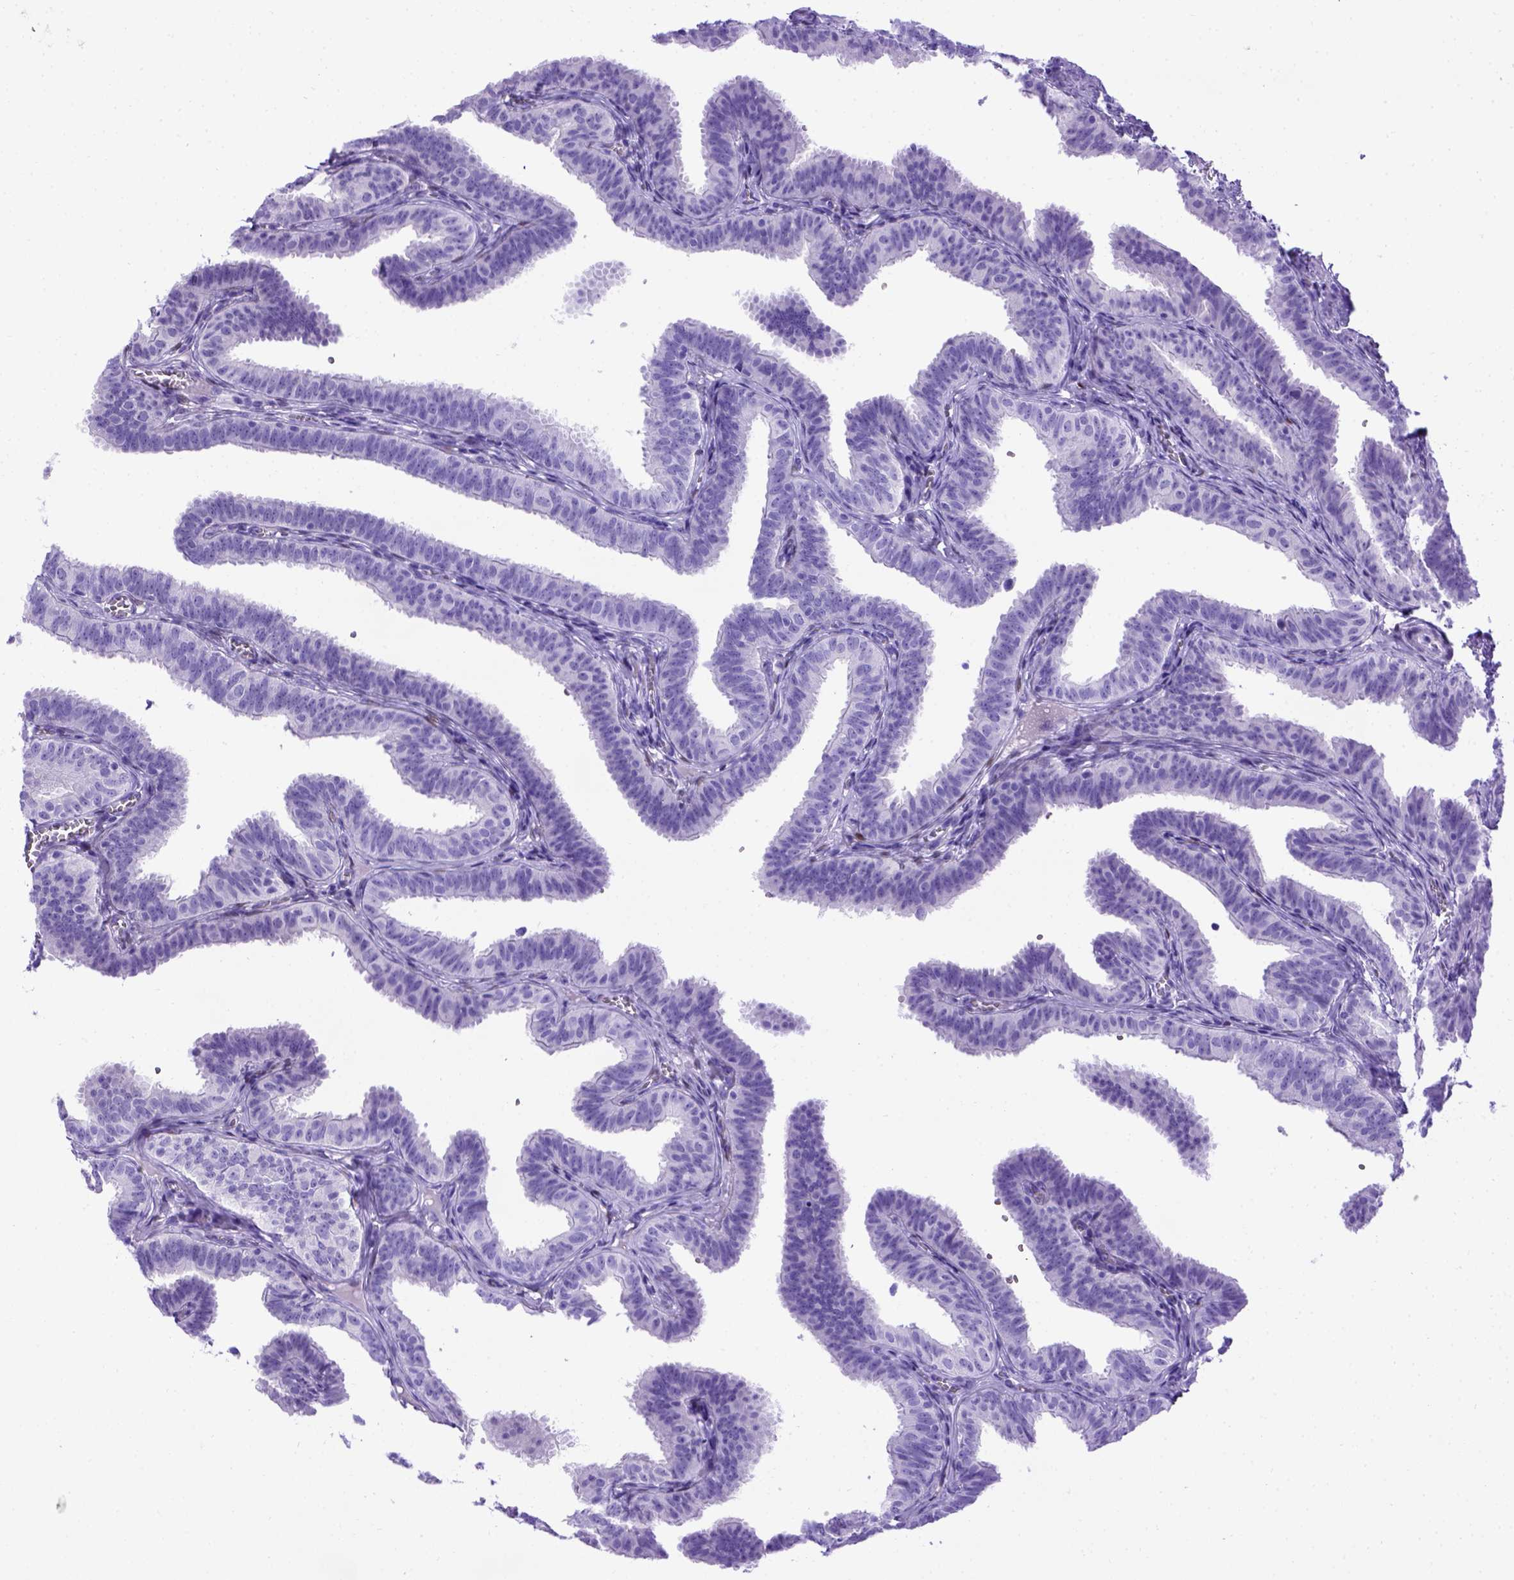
{"staining": {"intensity": "negative", "quantity": "none", "location": "none"}, "tissue": "fallopian tube", "cell_type": "Glandular cells", "image_type": "normal", "snomed": [{"axis": "morphology", "description": "Normal tissue, NOS"}, {"axis": "topography", "description": "Fallopian tube"}], "caption": "This is a image of IHC staining of normal fallopian tube, which shows no expression in glandular cells.", "gene": "MEOX2", "patient": {"sex": "female", "age": 25}}